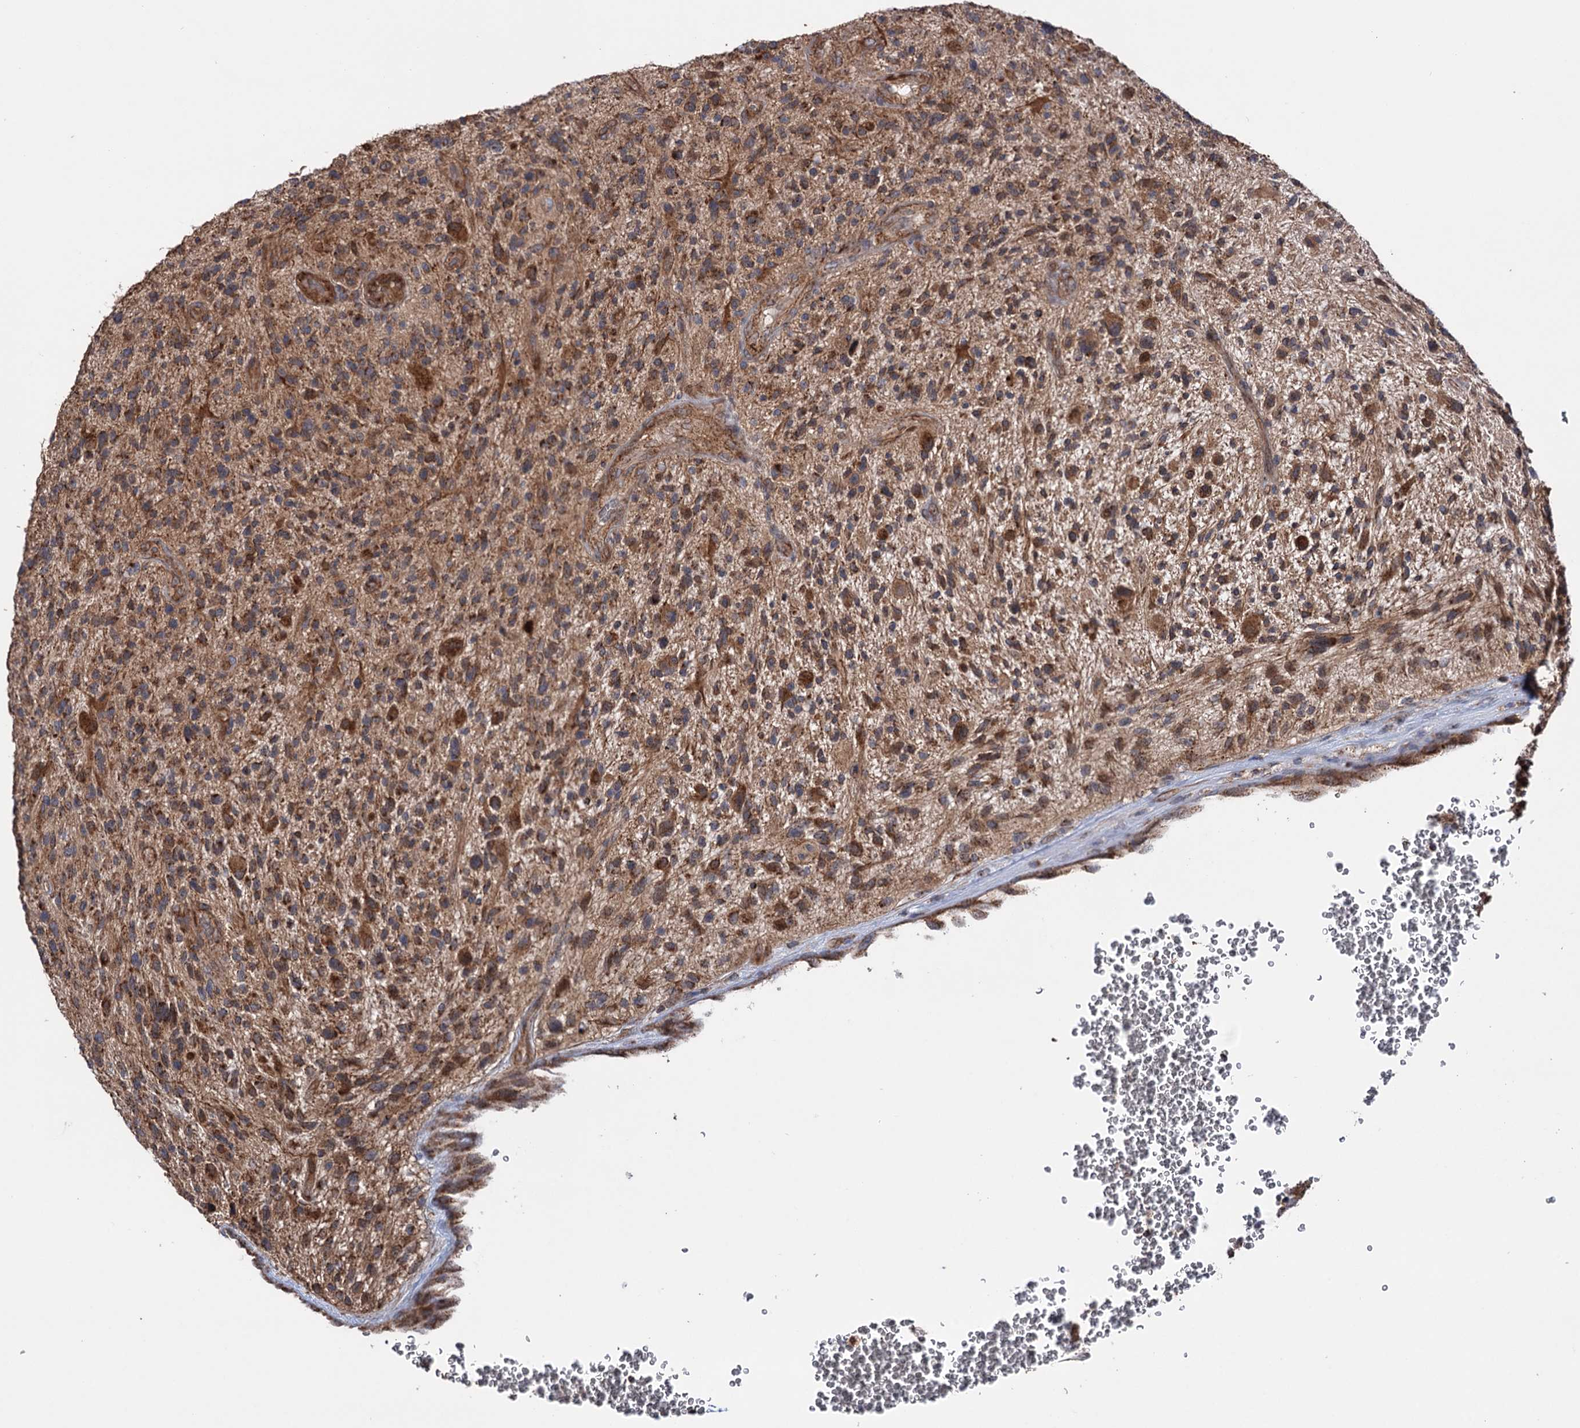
{"staining": {"intensity": "moderate", "quantity": "25%-75%", "location": "cytoplasmic/membranous"}, "tissue": "glioma", "cell_type": "Tumor cells", "image_type": "cancer", "snomed": [{"axis": "morphology", "description": "Glioma, malignant, High grade"}, {"axis": "topography", "description": "Brain"}], "caption": "Glioma tissue demonstrates moderate cytoplasmic/membranous positivity in approximately 25%-75% of tumor cells The protein is shown in brown color, while the nuclei are stained blue.", "gene": "SUCLA2", "patient": {"sex": "male", "age": 47}}